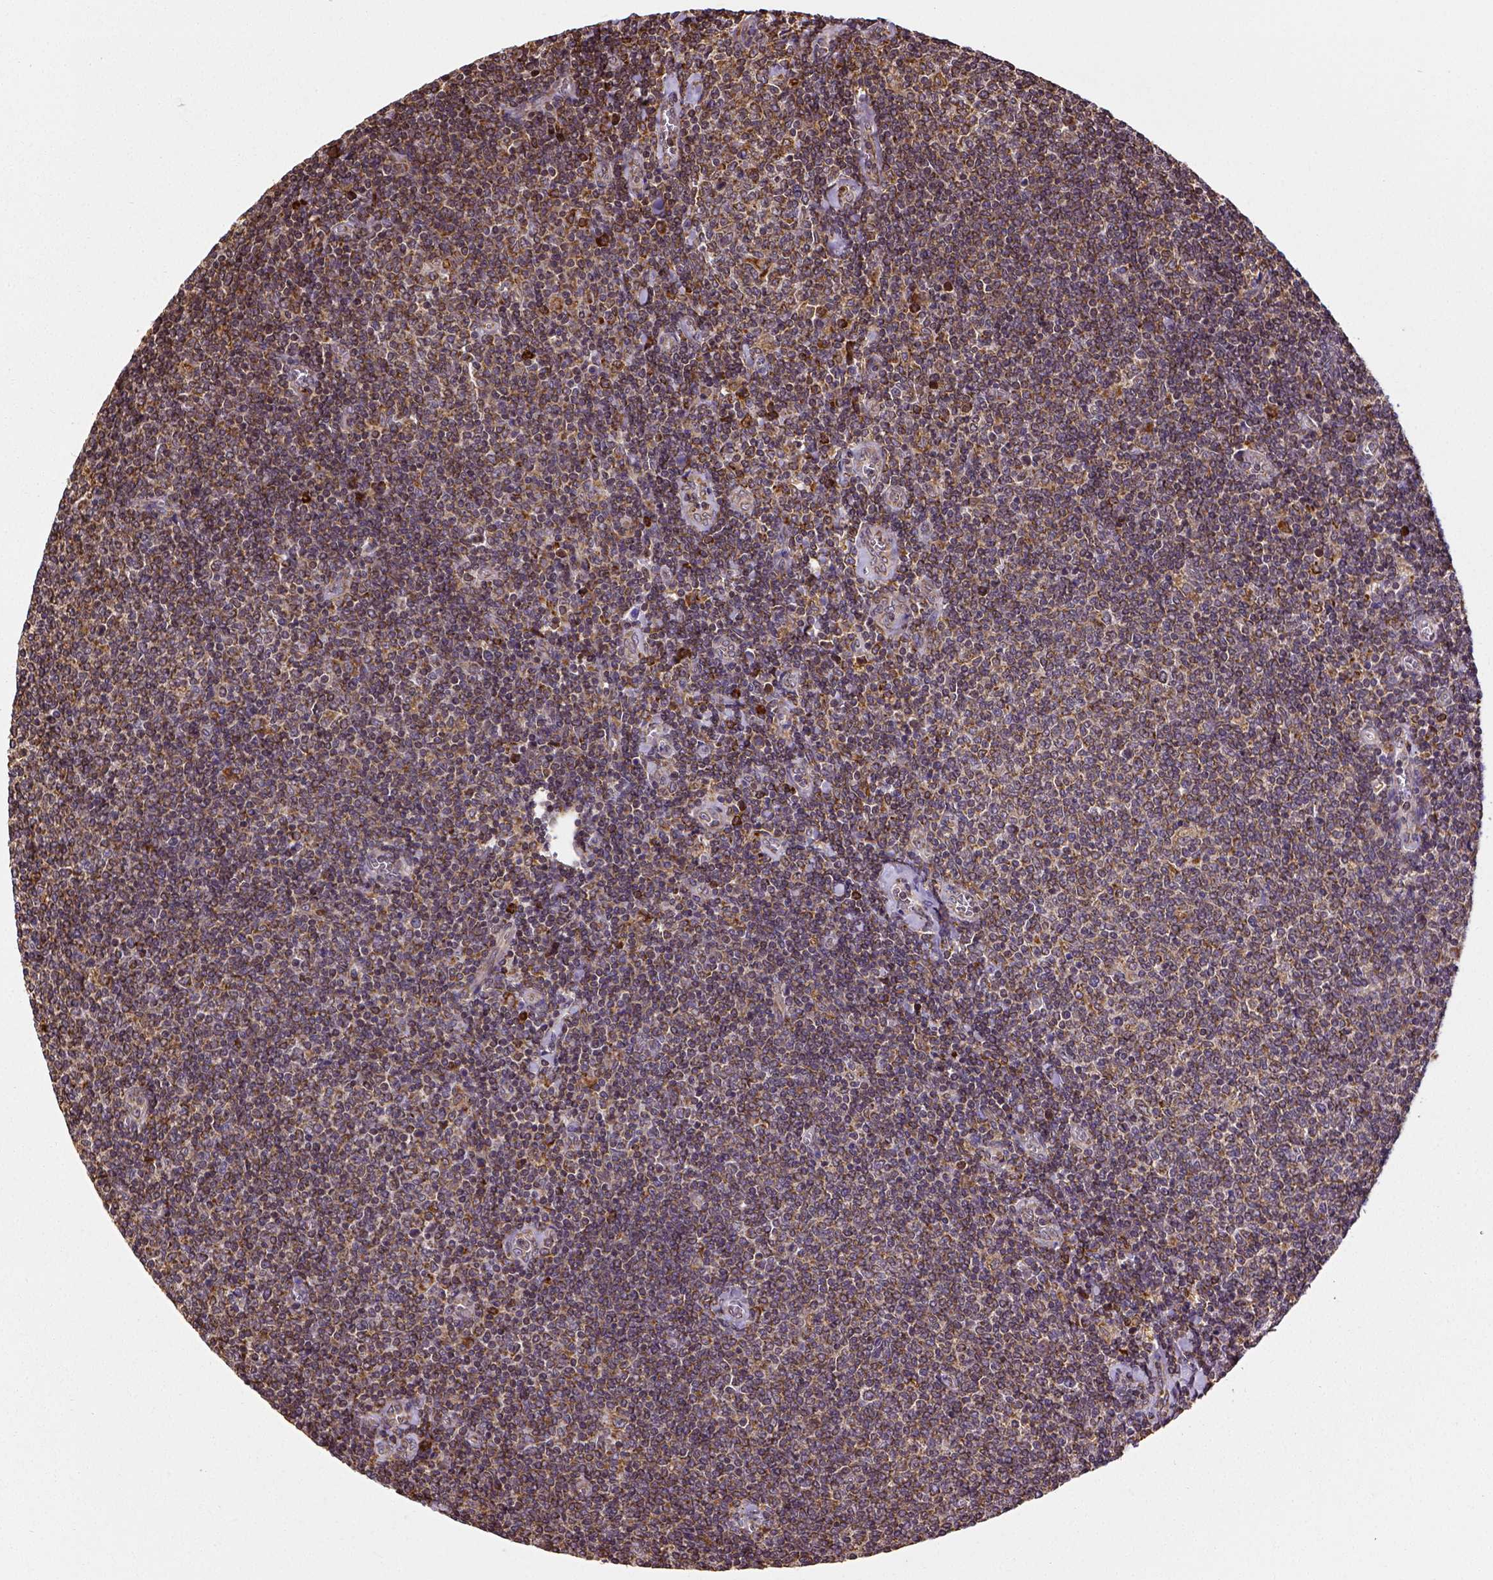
{"staining": {"intensity": "moderate", "quantity": "25%-75%", "location": "cytoplasmic/membranous"}, "tissue": "lymphoma", "cell_type": "Tumor cells", "image_type": "cancer", "snomed": [{"axis": "morphology", "description": "Malignant lymphoma, non-Hodgkin's type, Low grade"}, {"axis": "topography", "description": "Lymph node"}], "caption": "Brown immunohistochemical staining in malignant lymphoma, non-Hodgkin's type (low-grade) shows moderate cytoplasmic/membranous staining in about 25%-75% of tumor cells. The staining was performed using DAB (3,3'-diaminobenzidine), with brown indicating positive protein expression. Nuclei are stained blue with hematoxylin.", "gene": "MTDH", "patient": {"sex": "male", "age": 52}}